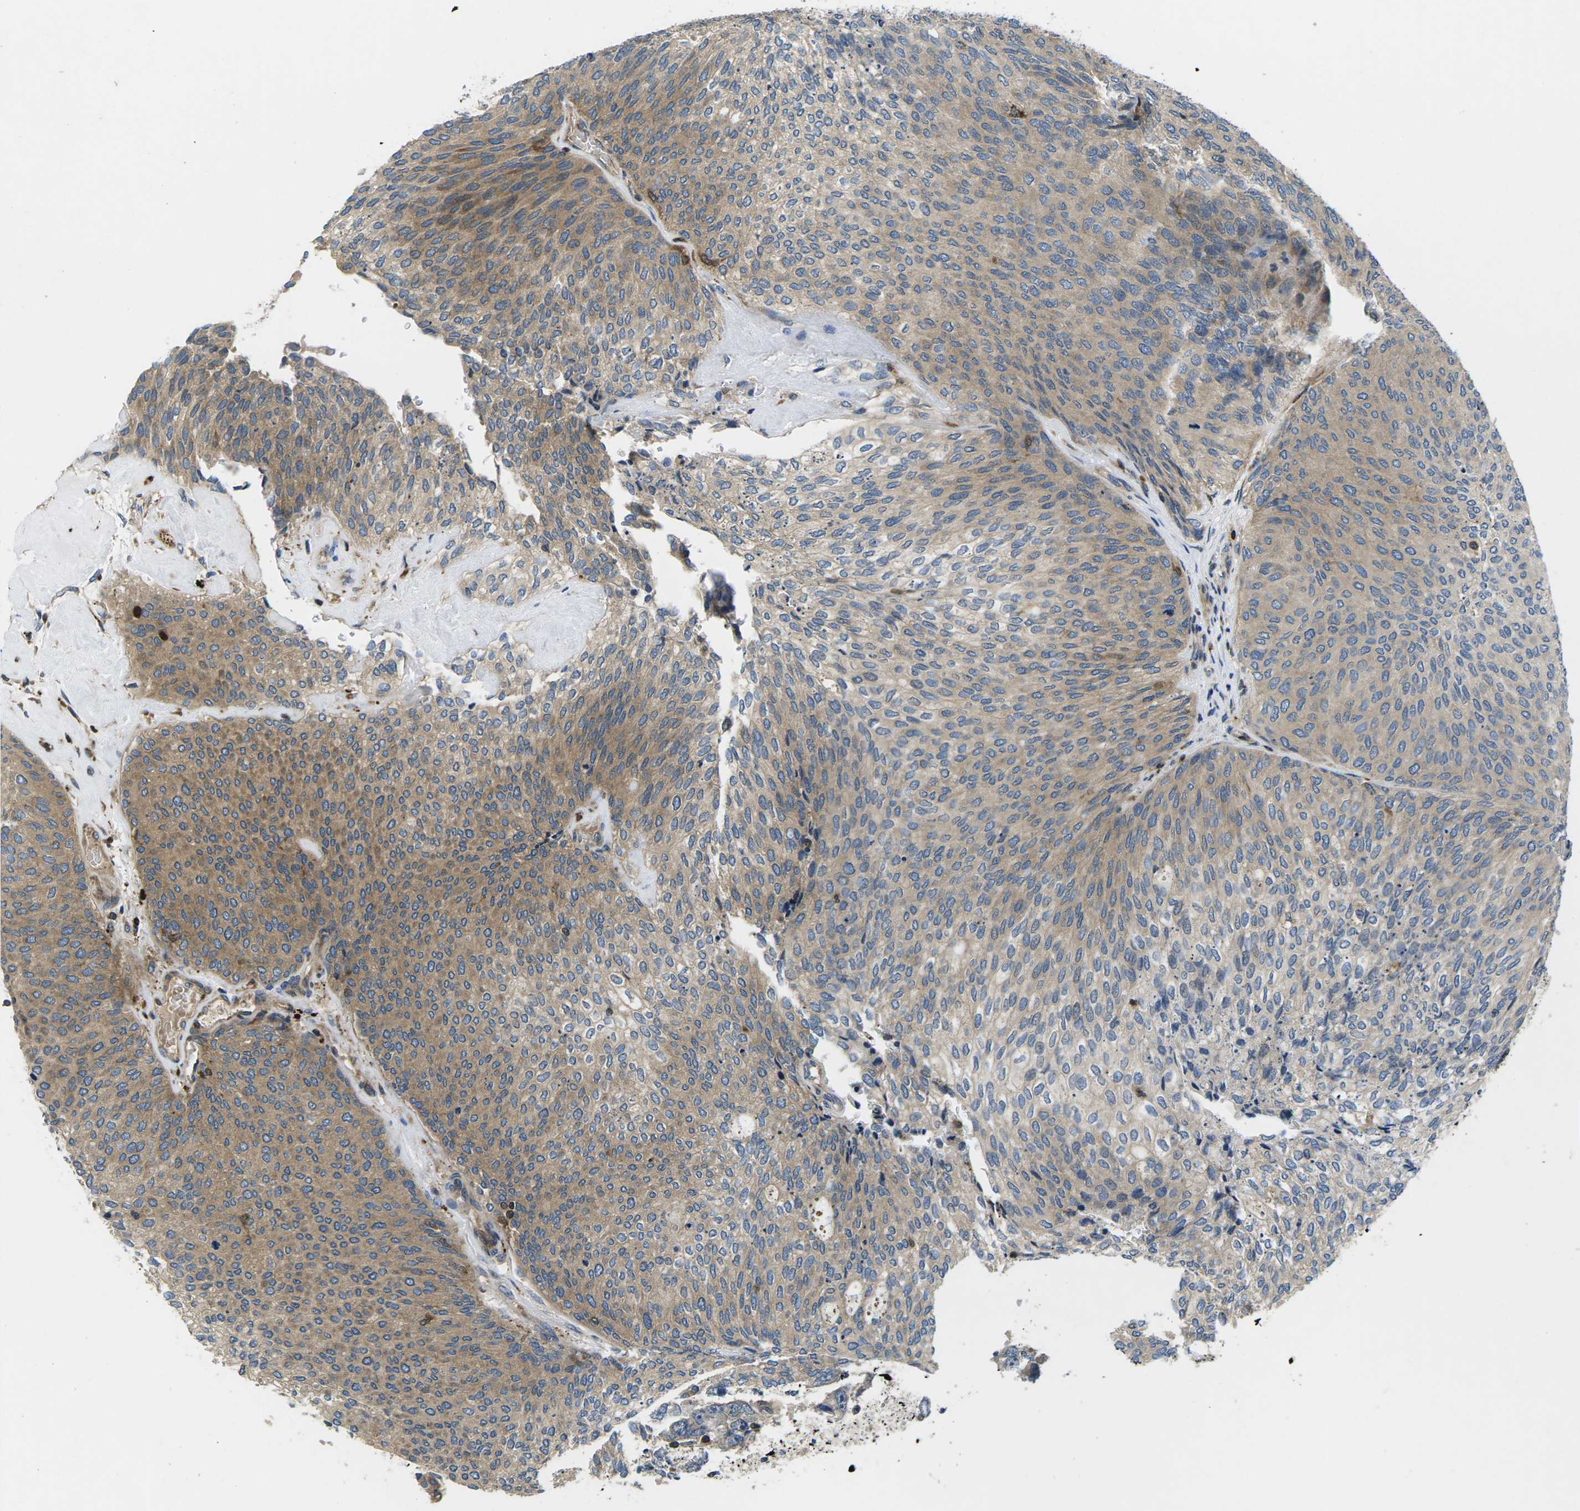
{"staining": {"intensity": "moderate", "quantity": "25%-75%", "location": "cytoplasmic/membranous"}, "tissue": "urothelial cancer", "cell_type": "Tumor cells", "image_type": "cancer", "snomed": [{"axis": "morphology", "description": "Urothelial carcinoma, Low grade"}, {"axis": "topography", "description": "Urinary bladder"}], "caption": "Immunohistochemistry (DAB (3,3'-diaminobenzidine)) staining of human low-grade urothelial carcinoma reveals moderate cytoplasmic/membranous protein staining in approximately 25%-75% of tumor cells.", "gene": "PLCE1", "patient": {"sex": "female", "age": 79}}